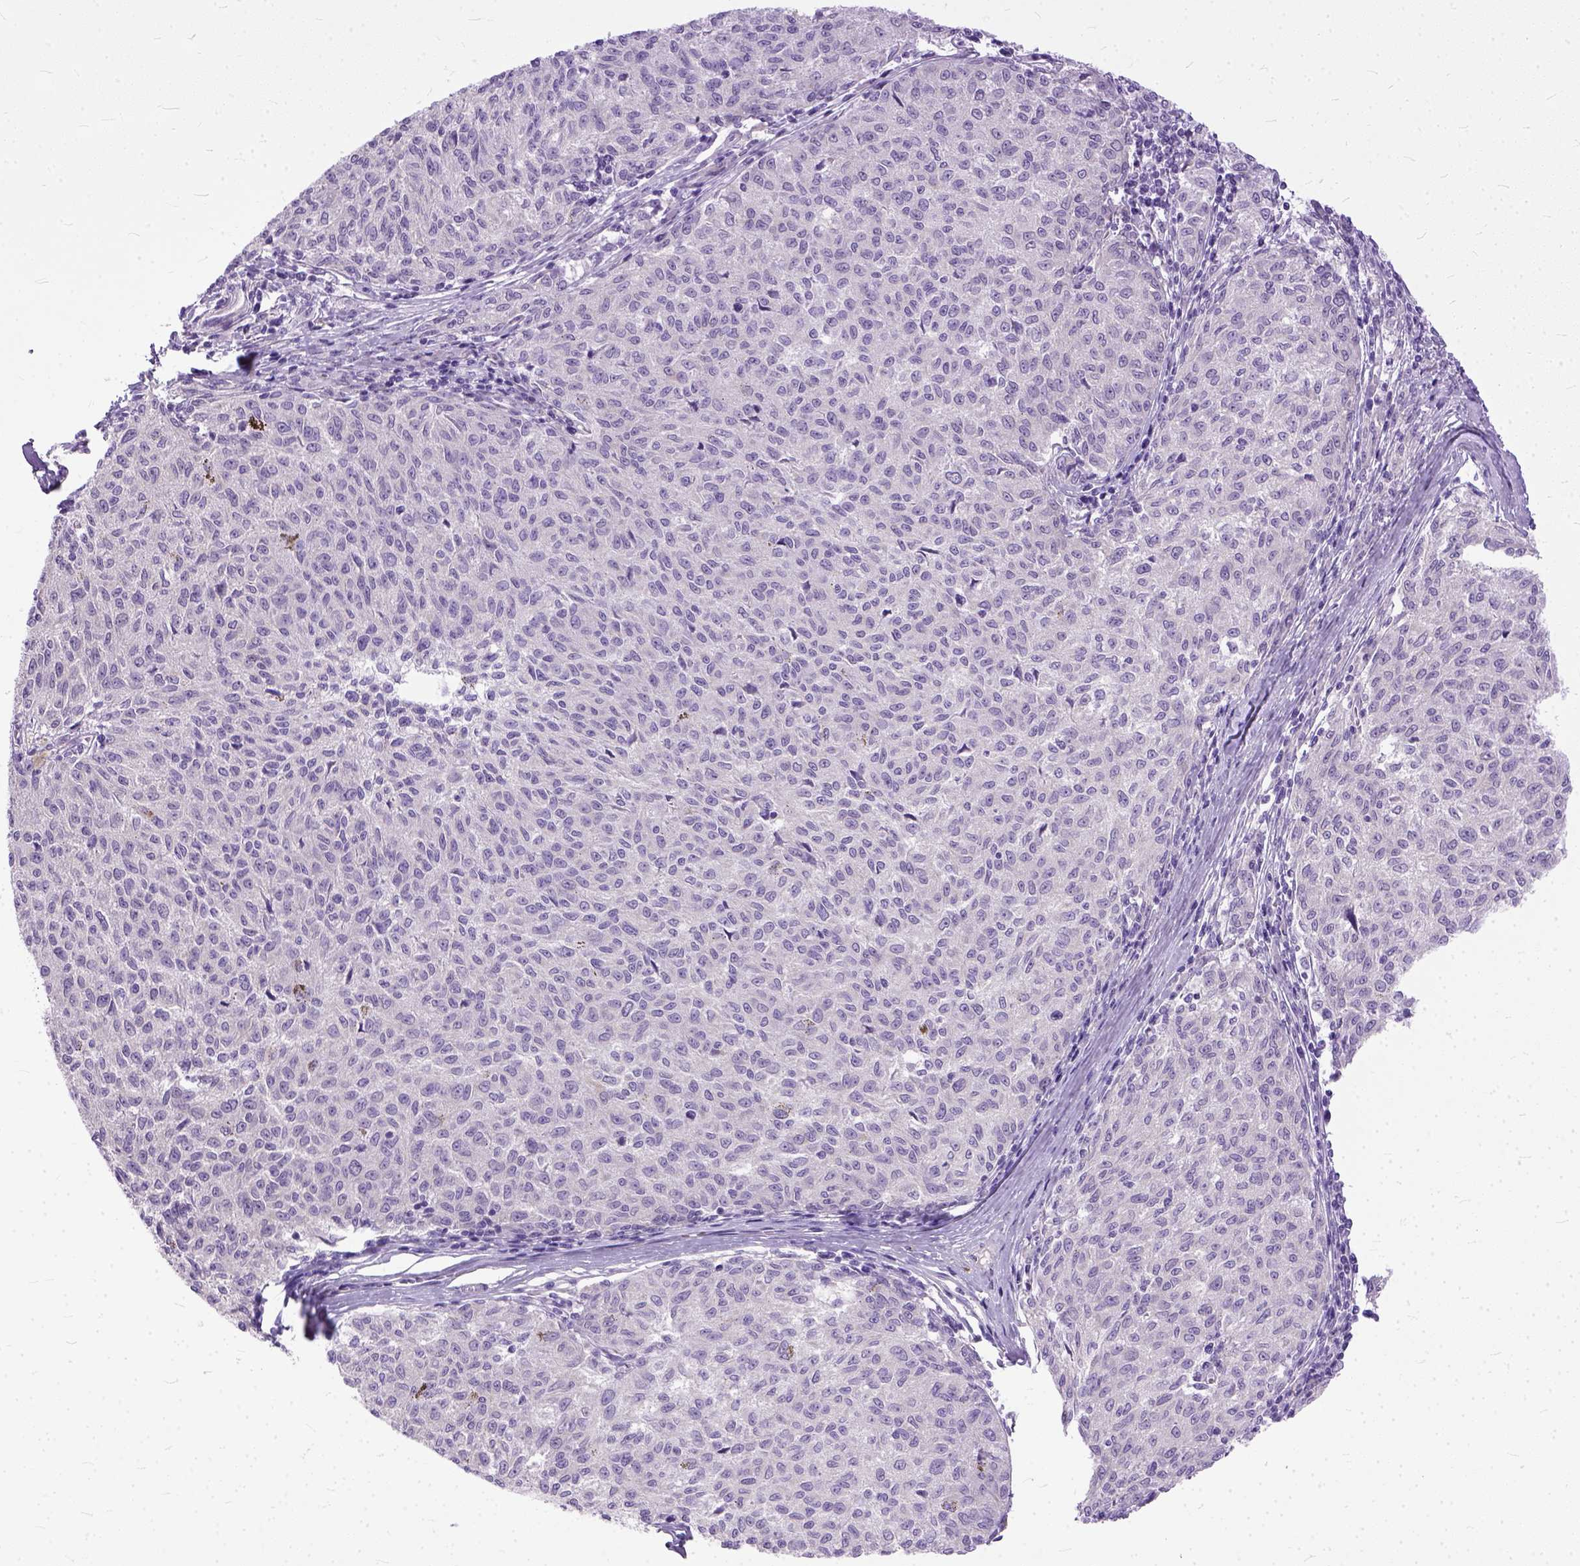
{"staining": {"intensity": "negative", "quantity": "none", "location": "none"}, "tissue": "melanoma", "cell_type": "Tumor cells", "image_type": "cancer", "snomed": [{"axis": "morphology", "description": "Malignant melanoma, NOS"}, {"axis": "topography", "description": "Skin"}], "caption": "Photomicrograph shows no significant protein expression in tumor cells of malignant melanoma.", "gene": "TCEAL7", "patient": {"sex": "female", "age": 72}}